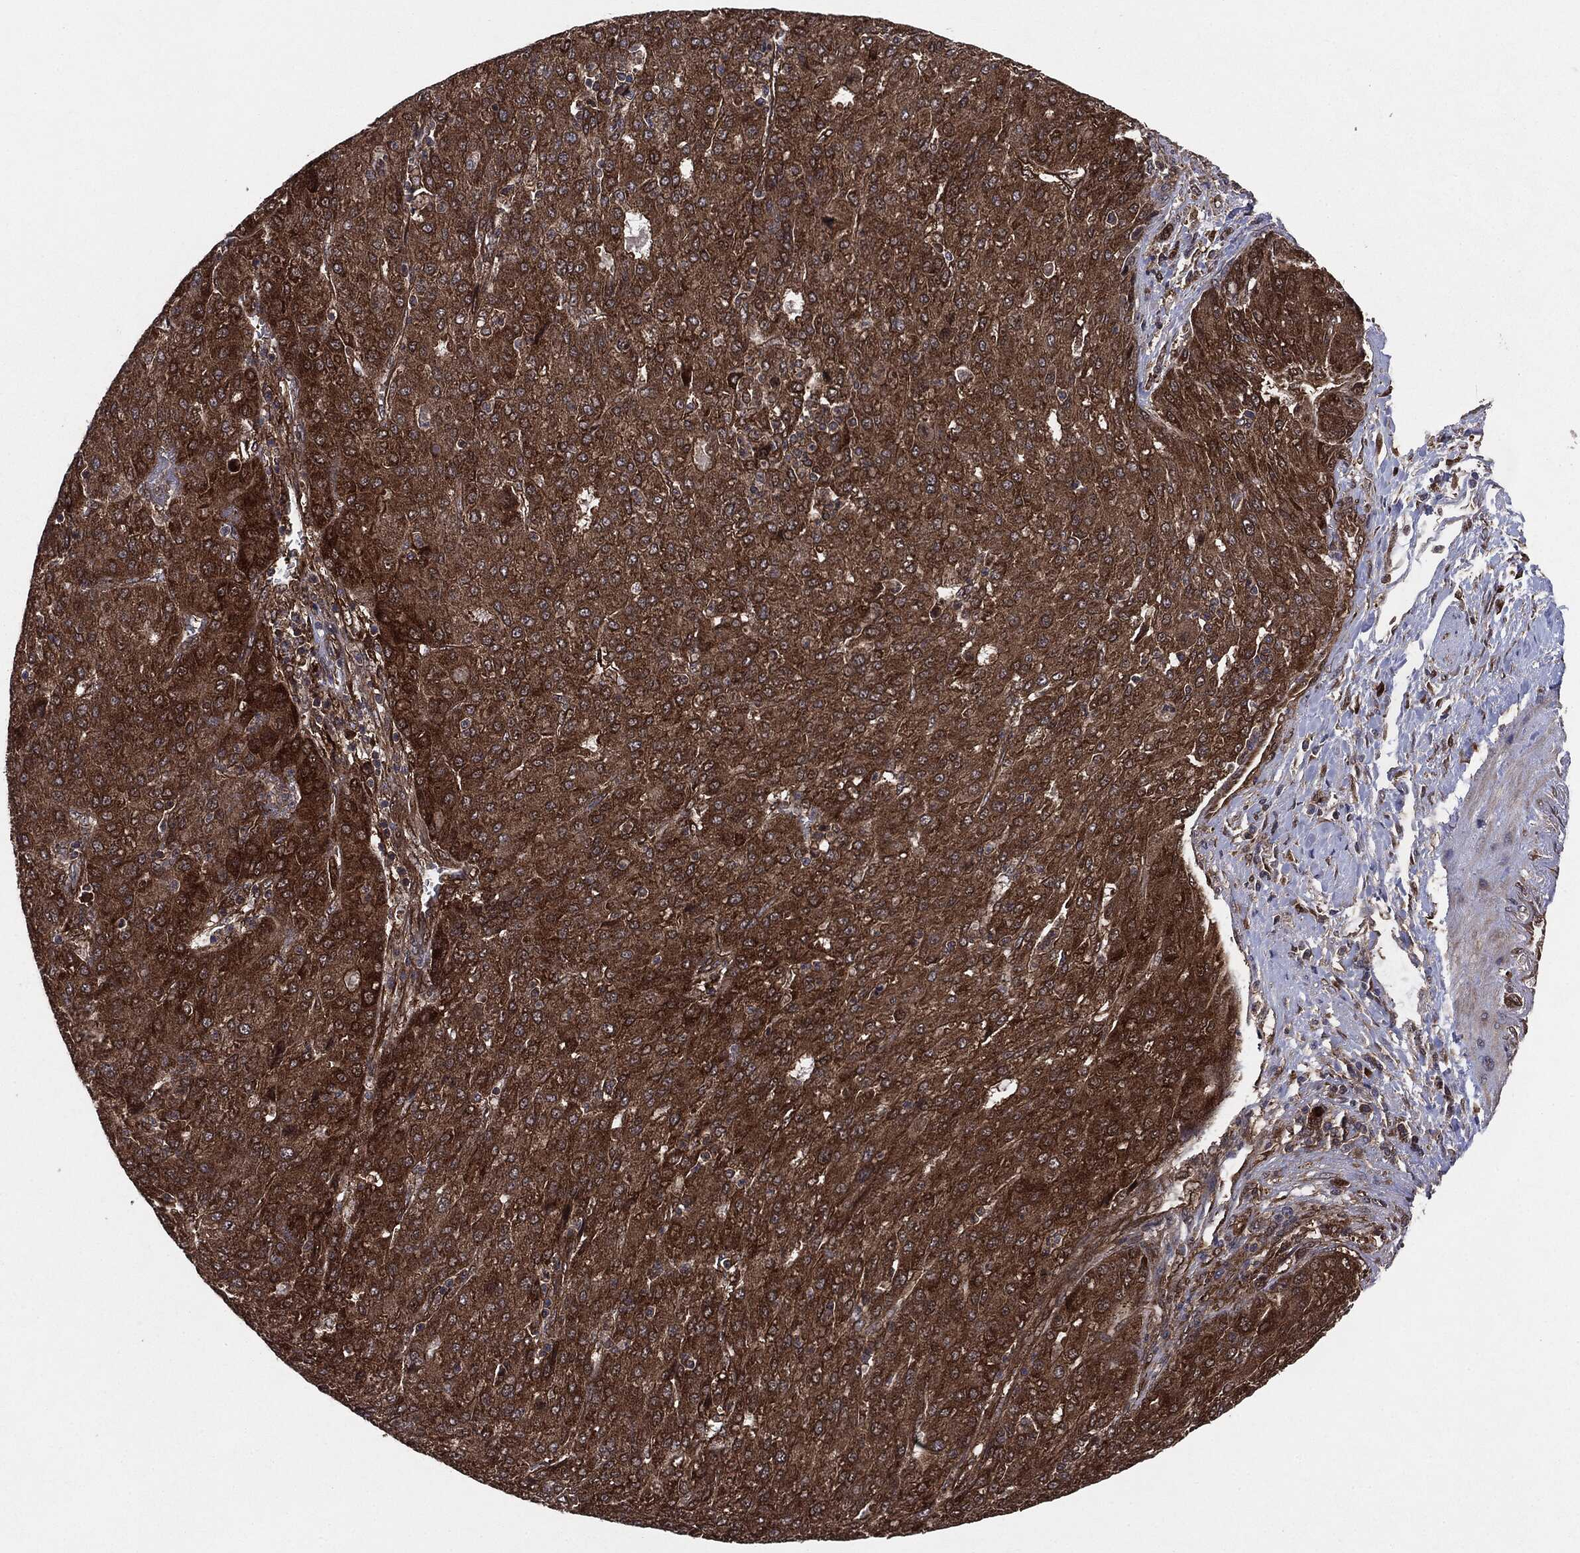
{"staining": {"intensity": "strong", "quantity": ">75%", "location": "cytoplasmic/membranous"}, "tissue": "liver cancer", "cell_type": "Tumor cells", "image_type": "cancer", "snomed": [{"axis": "morphology", "description": "Carcinoma, Hepatocellular, NOS"}, {"axis": "topography", "description": "Liver"}], "caption": "Strong cytoplasmic/membranous staining is identified in approximately >75% of tumor cells in liver cancer (hepatocellular carcinoma).", "gene": "NME1", "patient": {"sex": "male", "age": 65}}